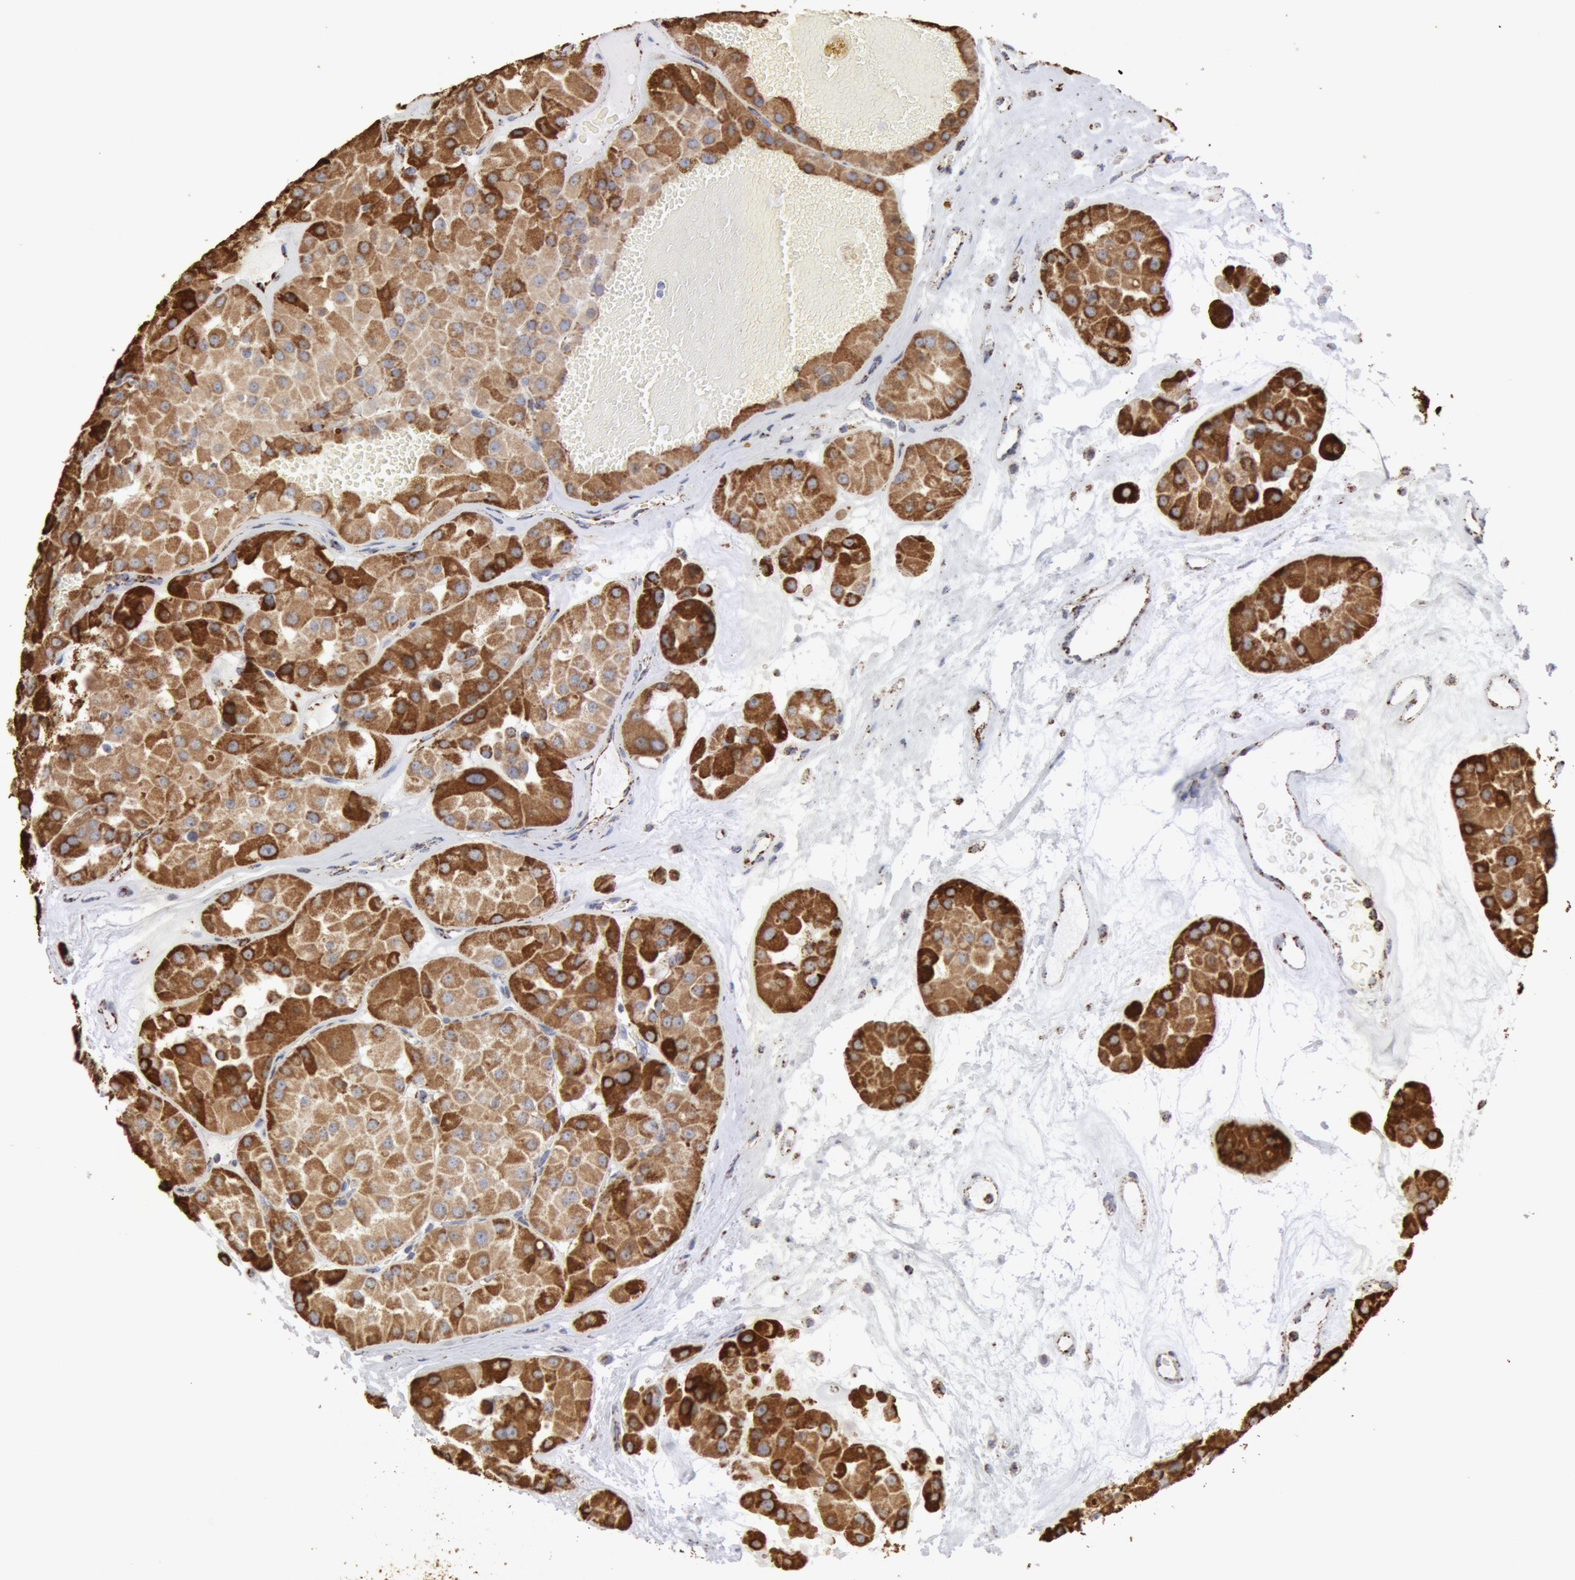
{"staining": {"intensity": "strong", "quantity": ">75%", "location": "cytoplasmic/membranous"}, "tissue": "renal cancer", "cell_type": "Tumor cells", "image_type": "cancer", "snomed": [{"axis": "morphology", "description": "Adenocarcinoma, uncertain malignant potential"}, {"axis": "topography", "description": "Kidney"}], "caption": "Immunohistochemical staining of human renal adenocarcinoma,  uncertain malignant potential exhibits high levels of strong cytoplasmic/membranous staining in about >75% of tumor cells.", "gene": "ATP5F1B", "patient": {"sex": "male", "age": 63}}